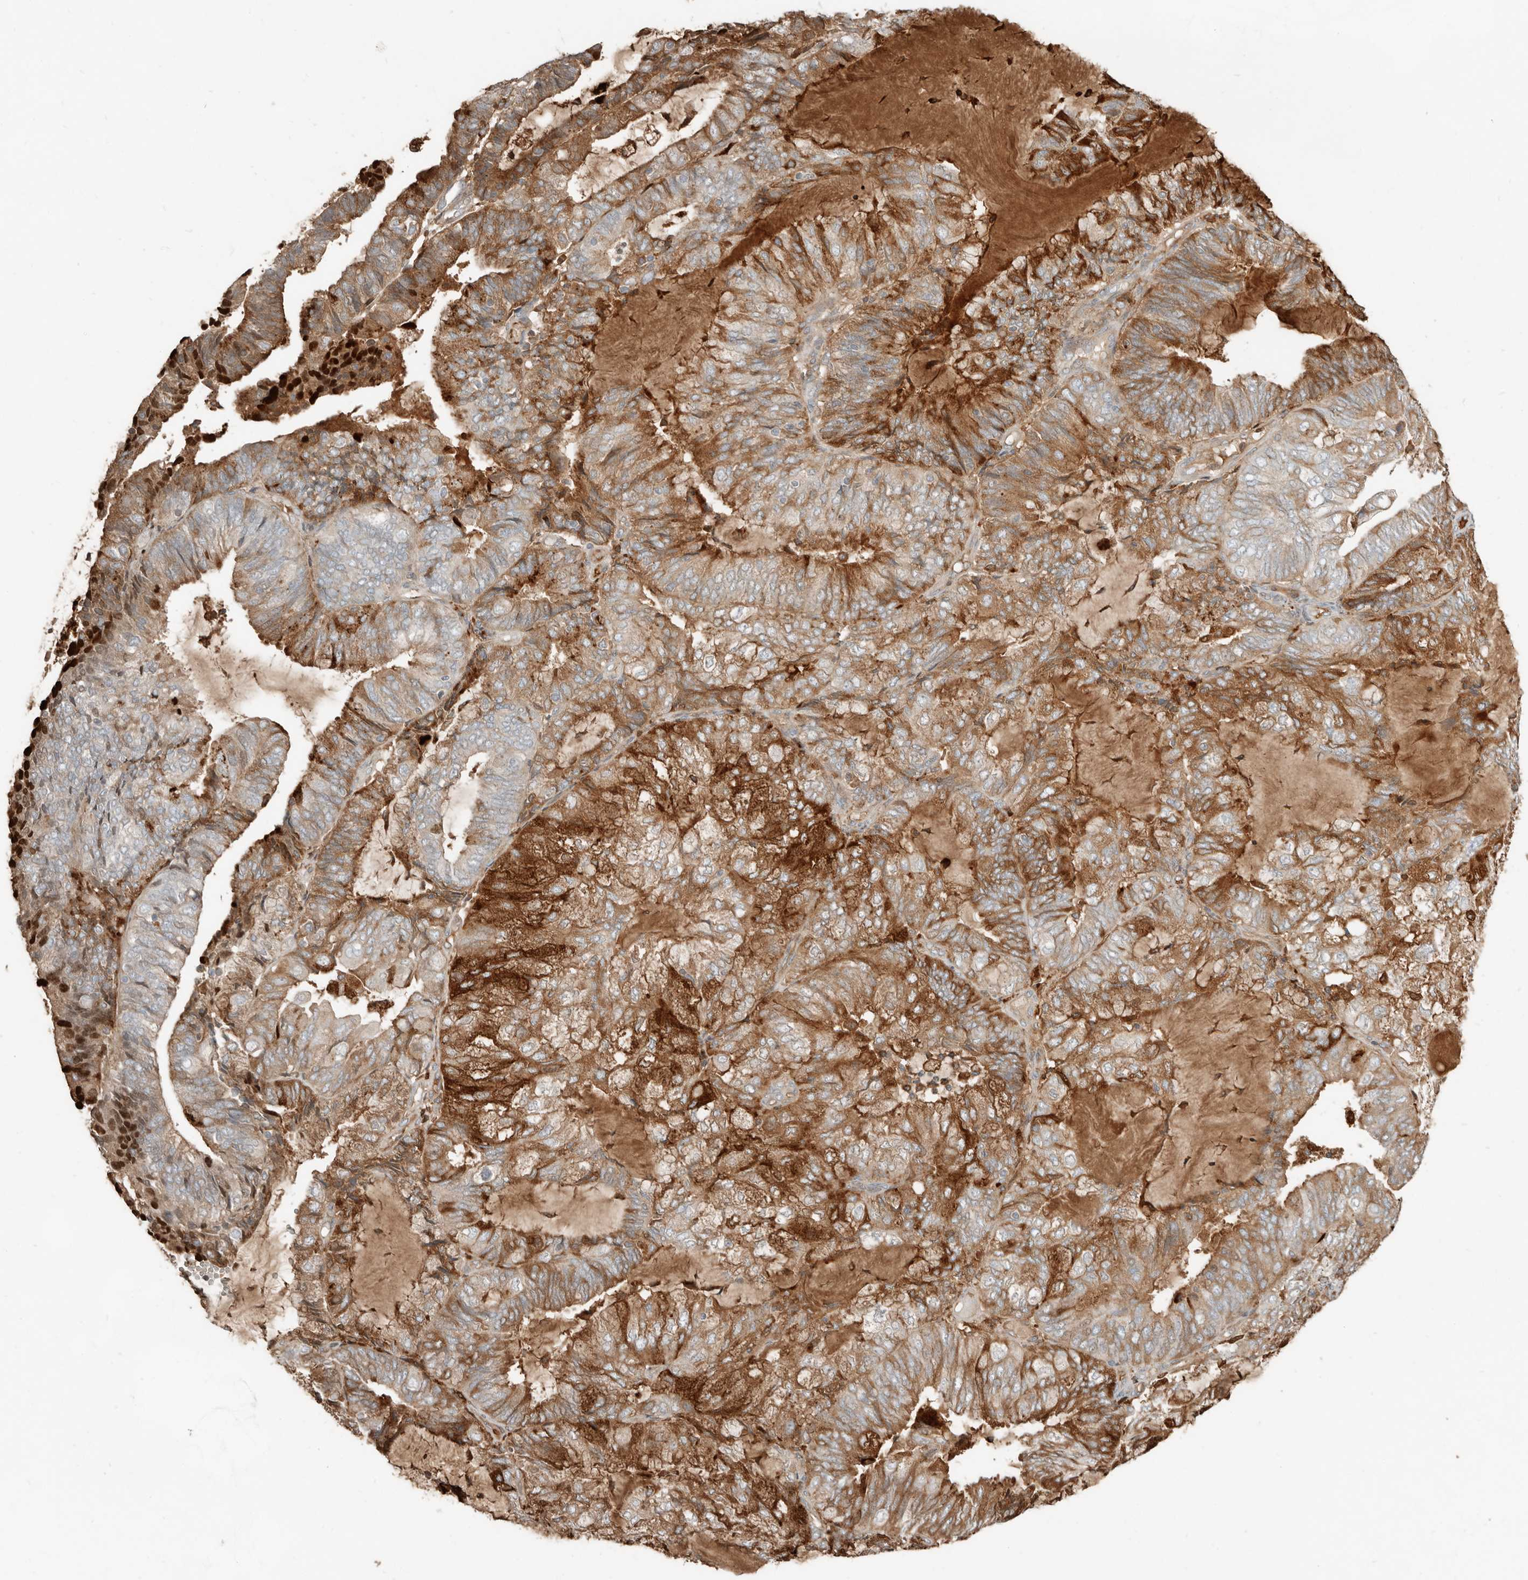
{"staining": {"intensity": "moderate", "quantity": "25%-75%", "location": "cytoplasmic/membranous"}, "tissue": "endometrial cancer", "cell_type": "Tumor cells", "image_type": "cancer", "snomed": [{"axis": "morphology", "description": "Adenocarcinoma, NOS"}, {"axis": "topography", "description": "Endometrium"}], "caption": "Immunohistochemistry (IHC) staining of endometrial cancer (adenocarcinoma), which reveals medium levels of moderate cytoplasmic/membranous staining in about 25%-75% of tumor cells indicating moderate cytoplasmic/membranous protein expression. The staining was performed using DAB (3,3'-diaminobenzidine) (brown) for protein detection and nuclei were counterstained in hematoxylin (blue).", "gene": "KLHL38", "patient": {"sex": "female", "age": 81}}